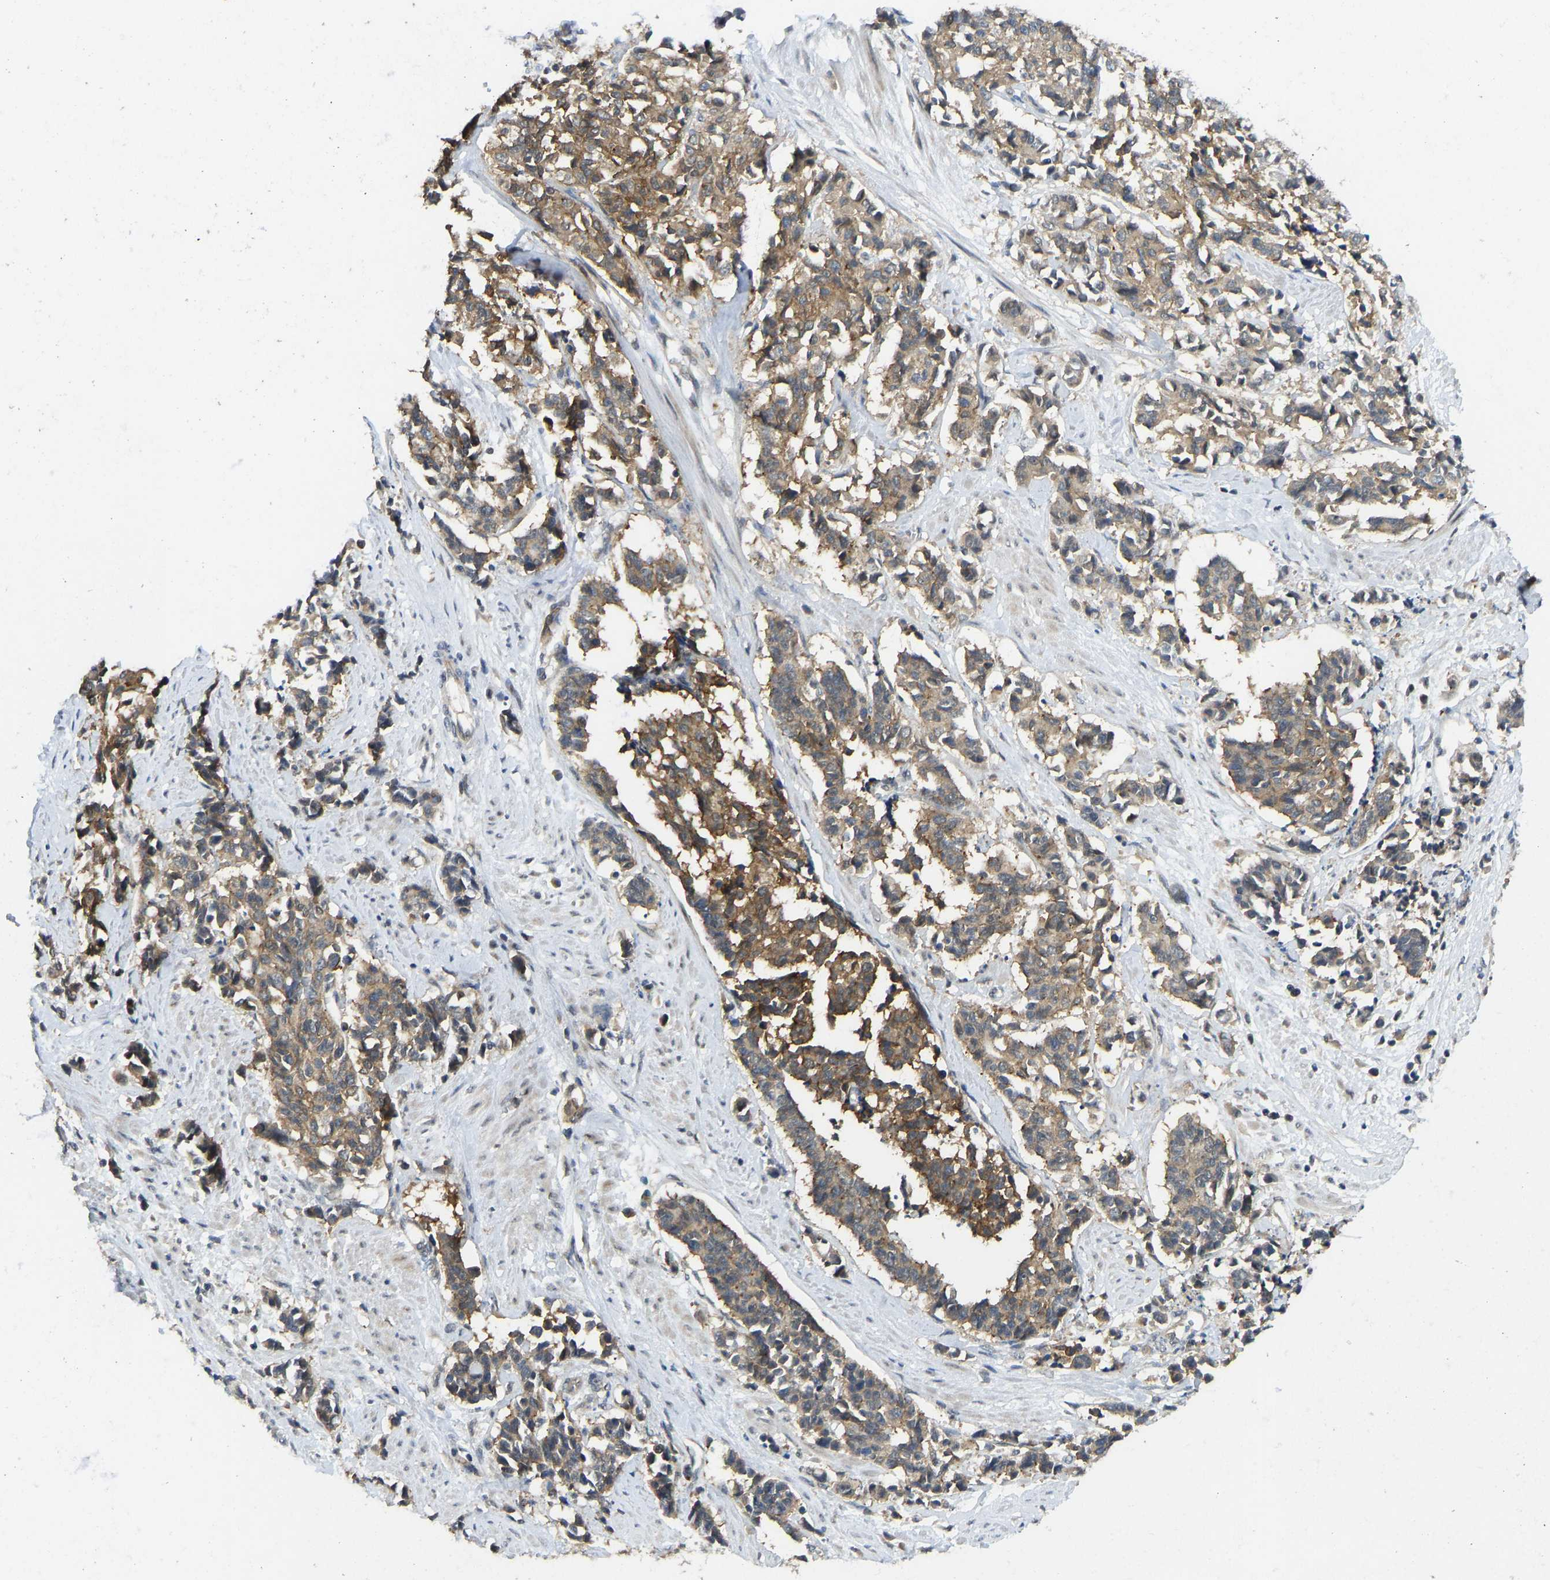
{"staining": {"intensity": "moderate", "quantity": ">75%", "location": "cytoplasmic/membranous"}, "tissue": "cervical cancer", "cell_type": "Tumor cells", "image_type": "cancer", "snomed": [{"axis": "morphology", "description": "Squamous cell carcinoma, NOS"}, {"axis": "topography", "description": "Cervix"}], "caption": "Cervical cancer (squamous cell carcinoma) was stained to show a protein in brown. There is medium levels of moderate cytoplasmic/membranous expression in approximately >75% of tumor cells.", "gene": "NDRG3", "patient": {"sex": "female", "age": 35}}